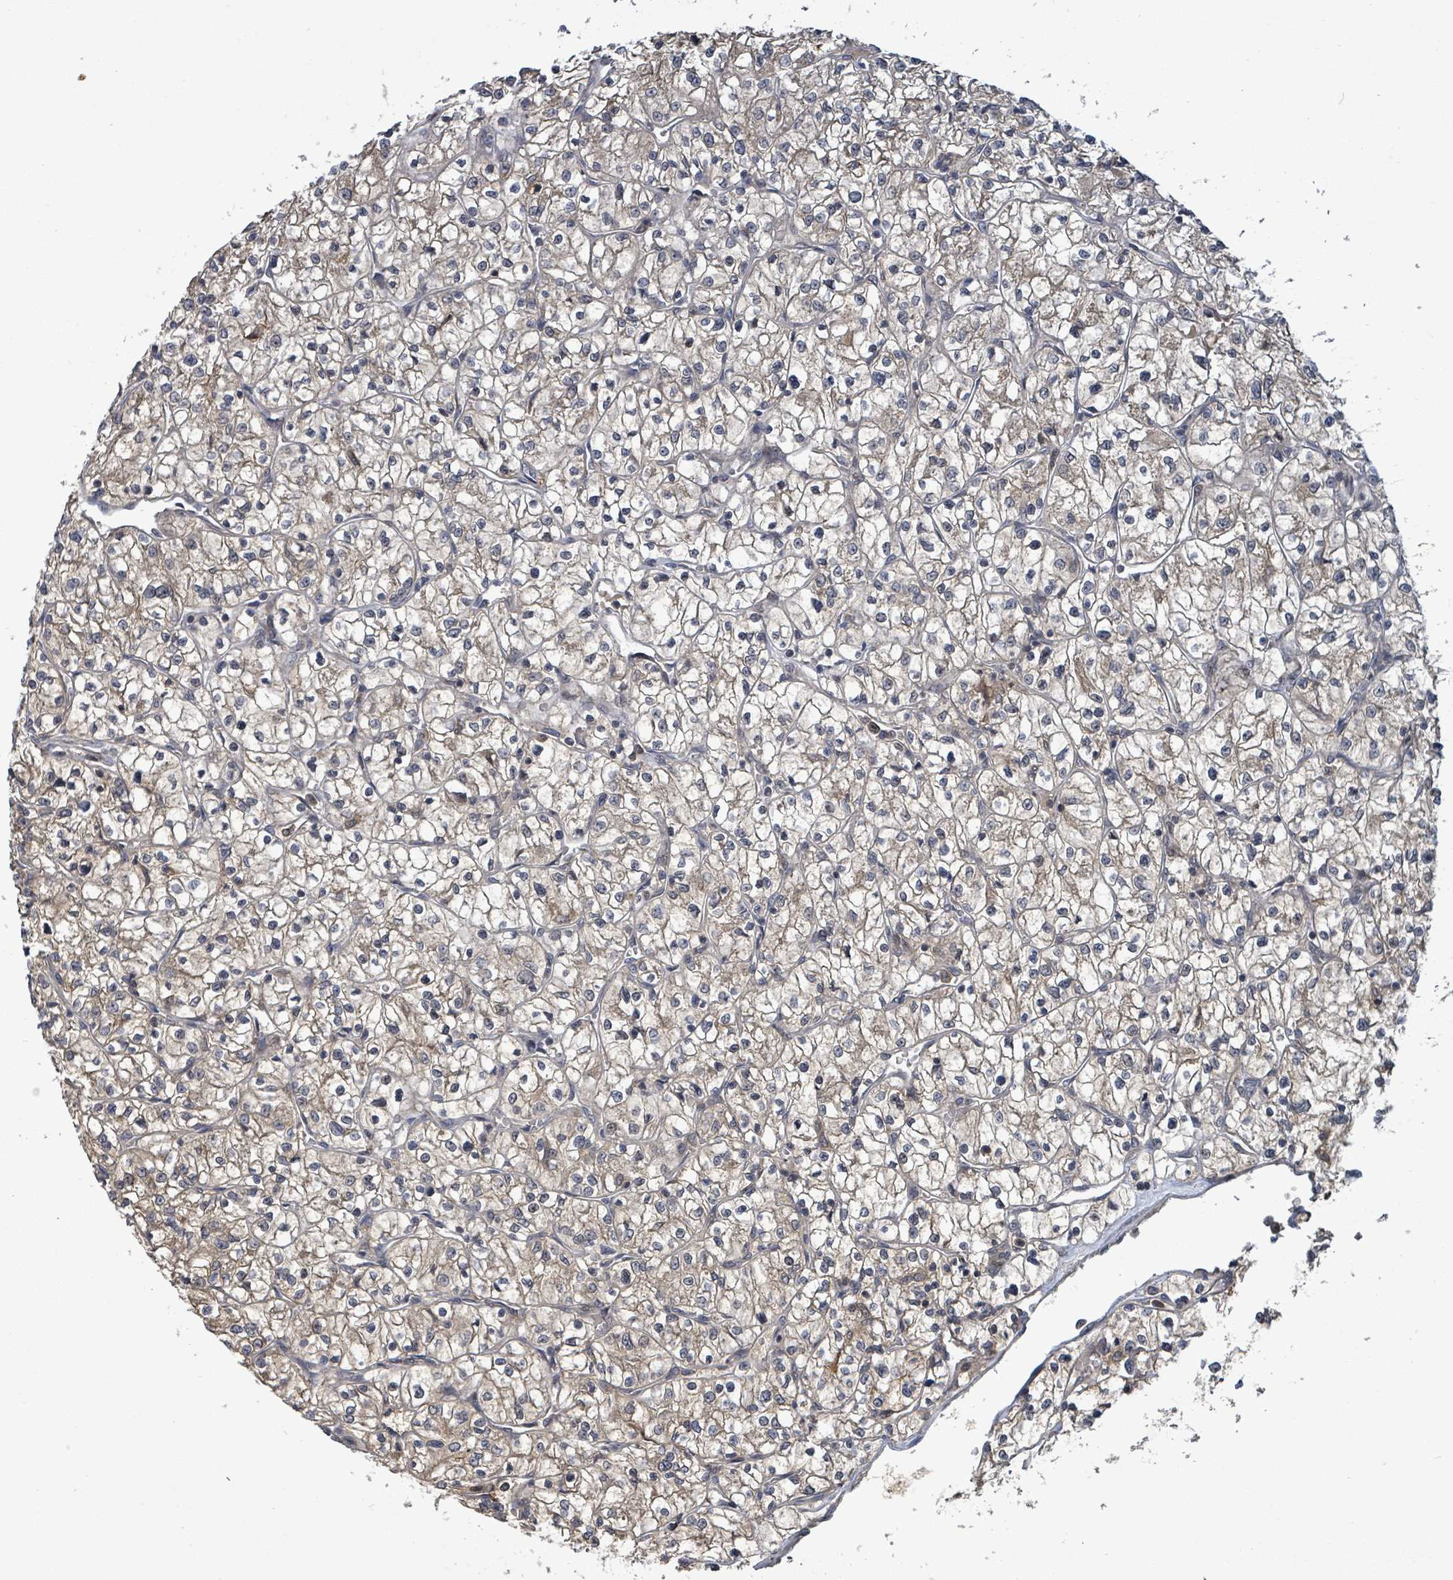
{"staining": {"intensity": "weak", "quantity": "<25%", "location": "cytoplasmic/membranous"}, "tissue": "renal cancer", "cell_type": "Tumor cells", "image_type": "cancer", "snomed": [{"axis": "morphology", "description": "Adenocarcinoma, NOS"}, {"axis": "topography", "description": "Kidney"}], "caption": "Immunohistochemical staining of human adenocarcinoma (renal) displays no significant positivity in tumor cells.", "gene": "FBXO6", "patient": {"sex": "female", "age": 64}}